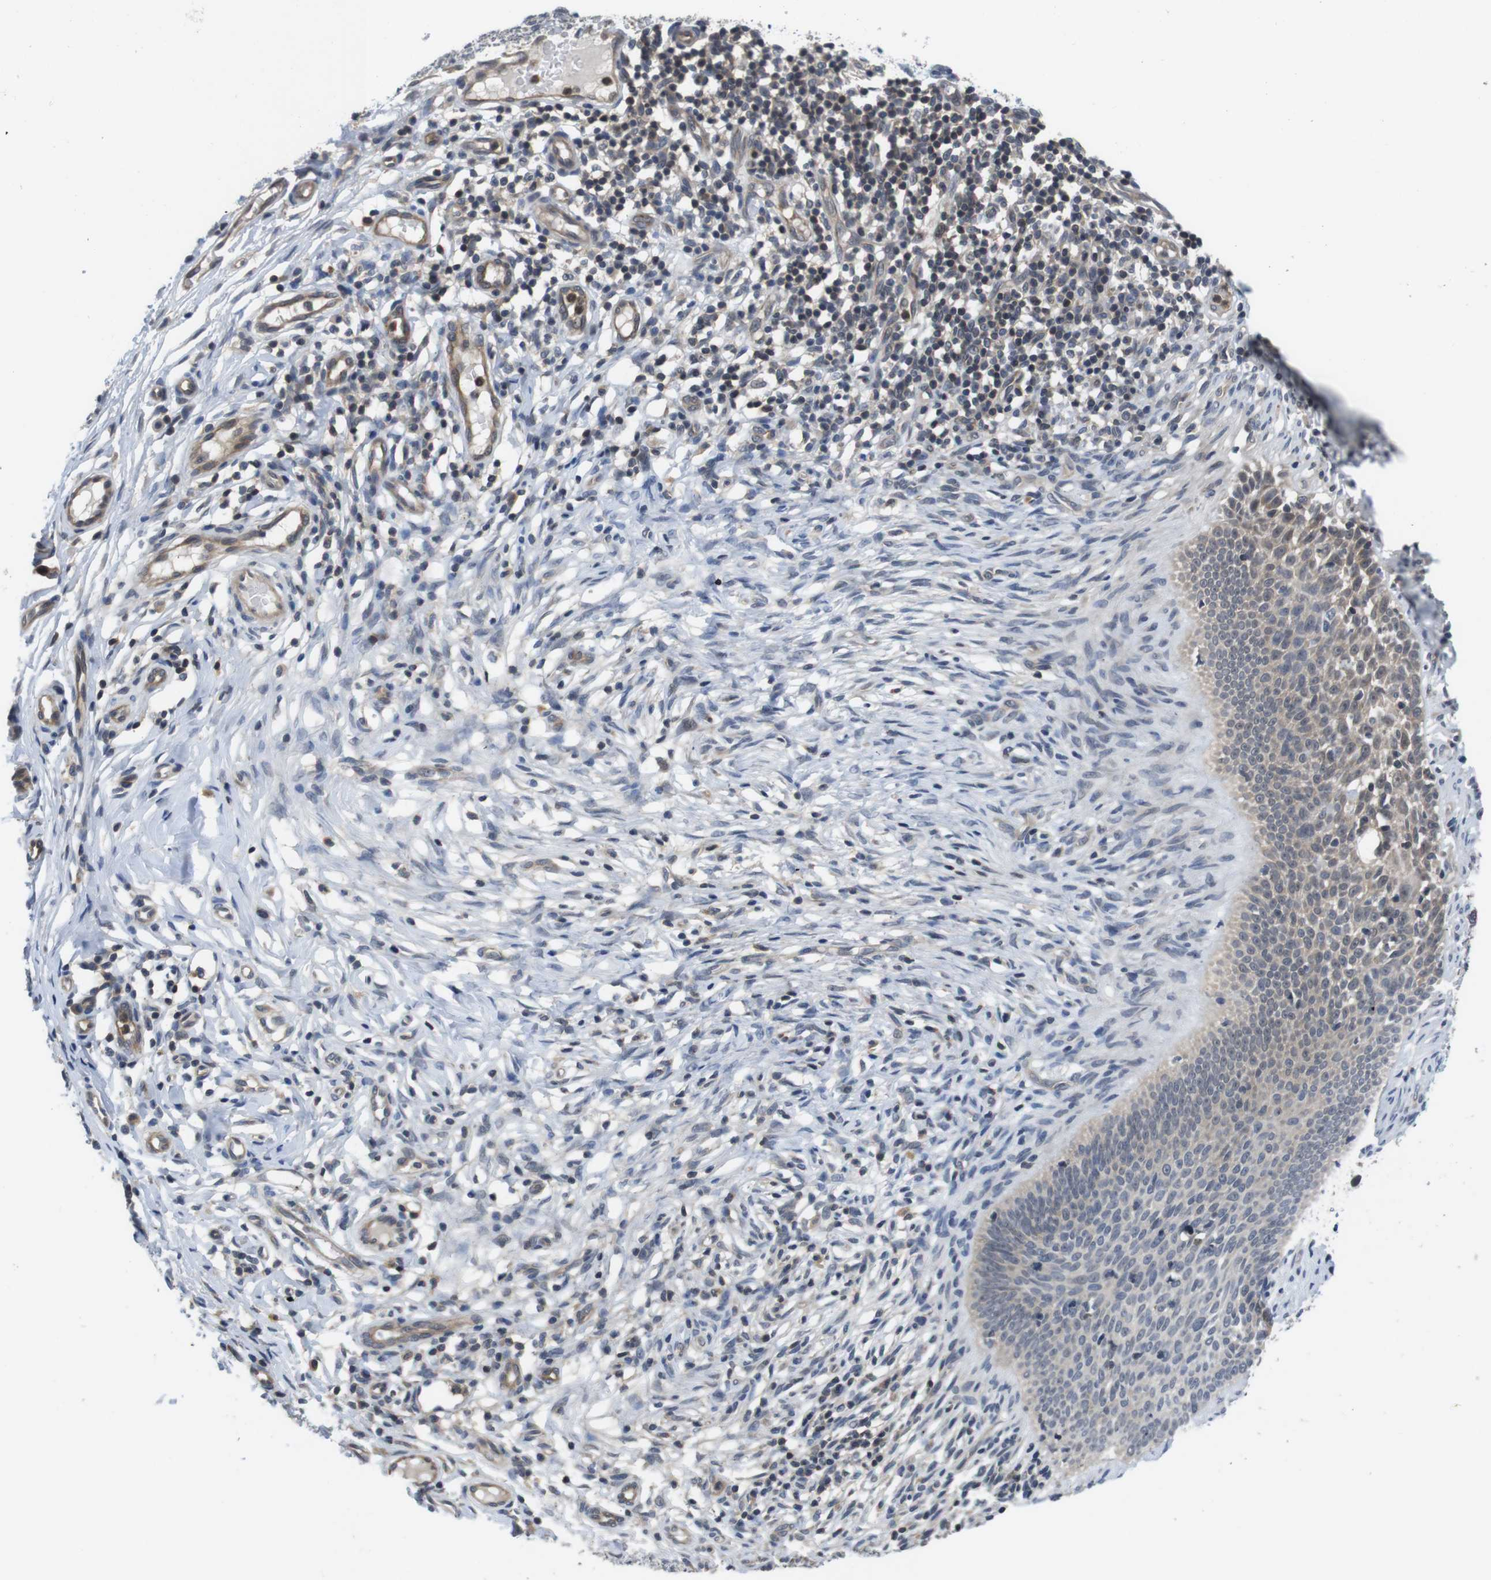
{"staining": {"intensity": "weak", "quantity": "<25%", "location": "cytoplasmic/membranous"}, "tissue": "skin cancer", "cell_type": "Tumor cells", "image_type": "cancer", "snomed": [{"axis": "morphology", "description": "Normal tissue, NOS"}, {"axis": "morphology", "description": "Basal cell carcinoma"}, {"axis": "topography", "description": "Skin"}], "caption": "Basal cell carcinoma (skin) was stained to show a protein in brown. There is no significant expression in tumor cells. (Brightfield microscopy of DAB (3,3'-diaminobenzidine) IHC at high magnification).", "gene": "FADD", "patient": {"sex": "male", "age": 87}}